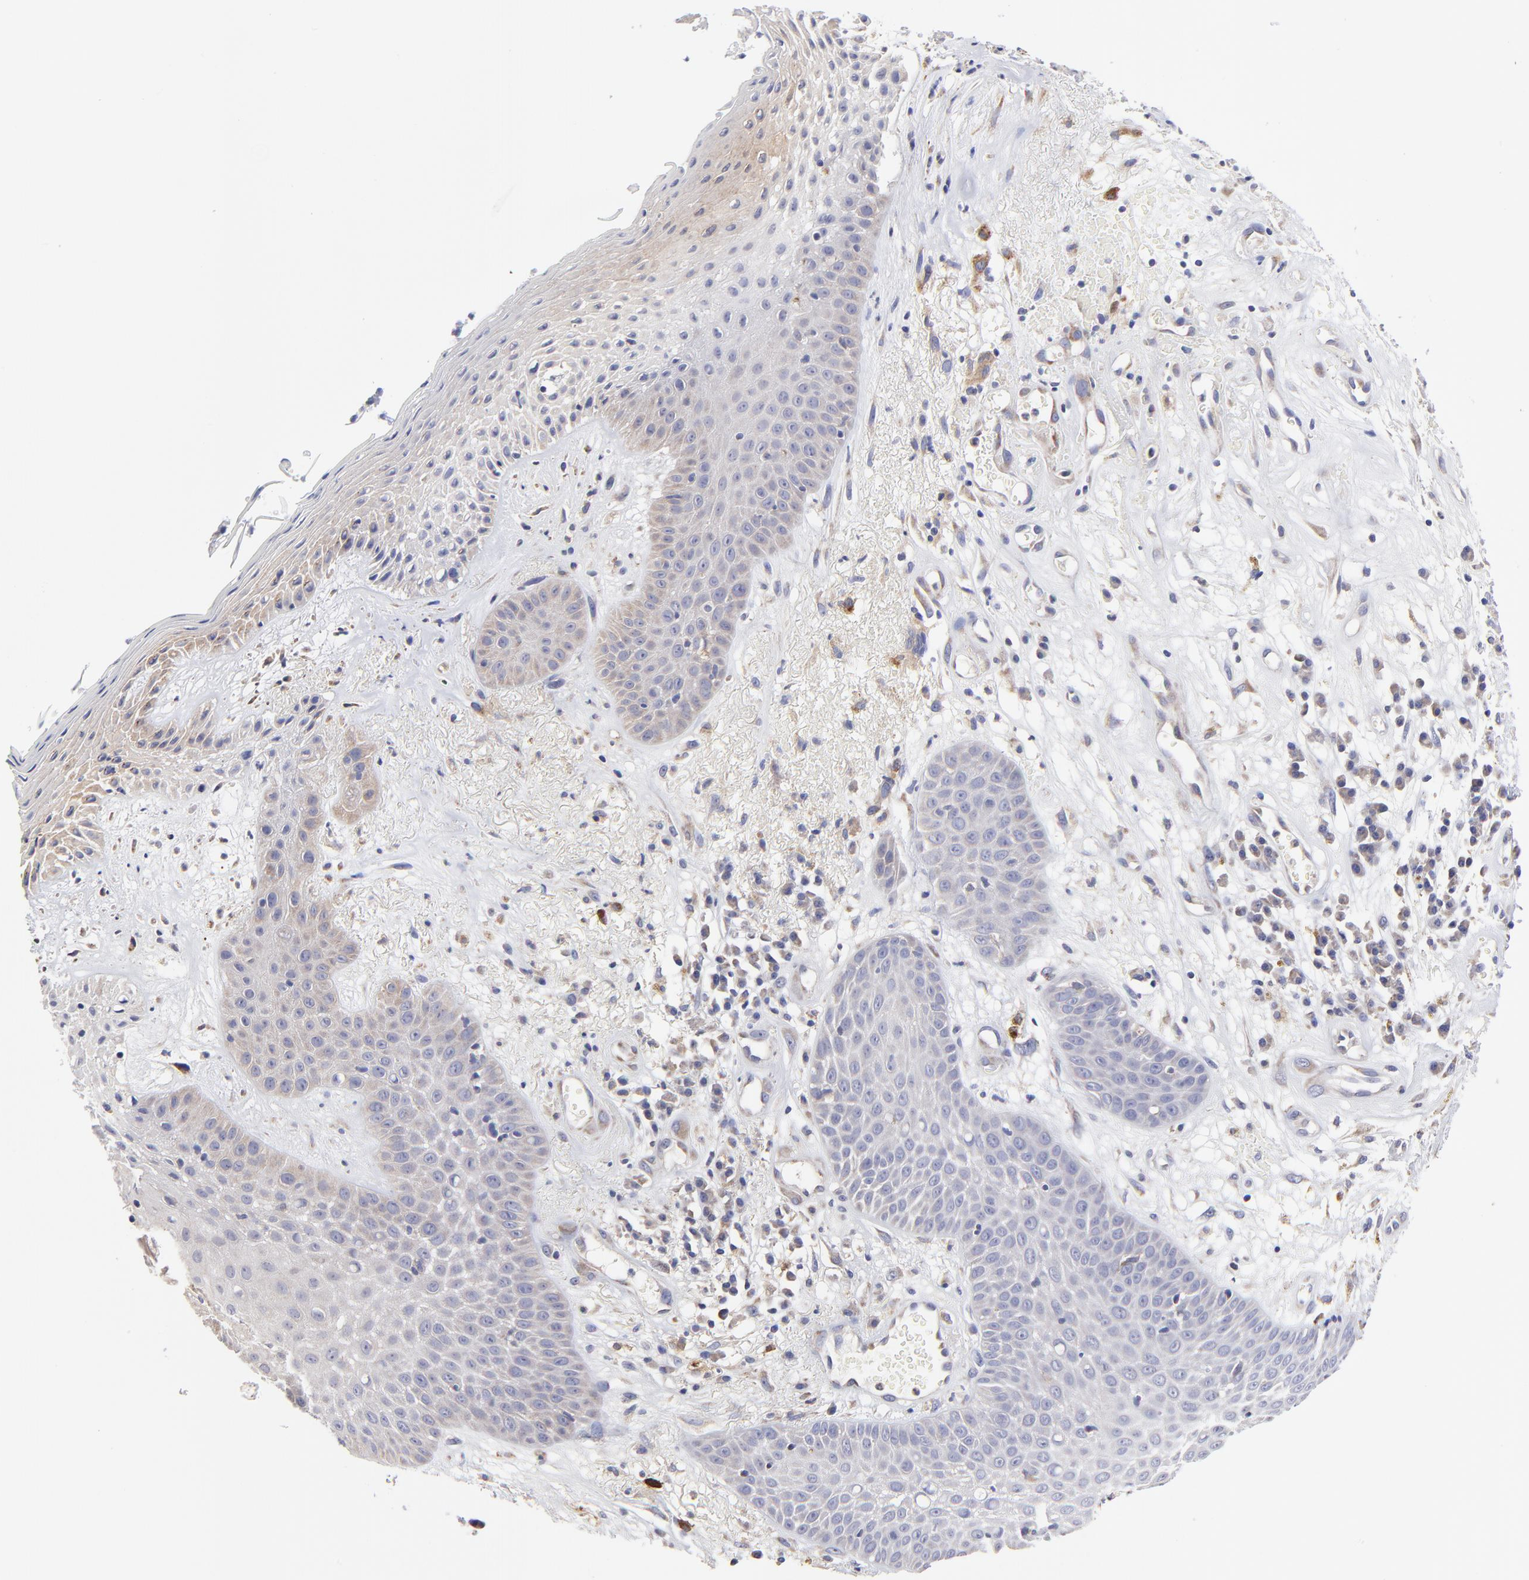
{"staining": {"intensity": "weak", "quantity": "<25%", "location": "cytoplasmic/membranous"}, "tissue": "skin cancer", "cell_type": "Tumor cells", "image_type": "cancer", "snomed": [{"axis": "morphology", "description": "Squamous cell carcinoma, NOS"}, {"axis": "topography", "description": "Skin"}], "caption": "A micrograph of skin cancer (squamous cell carcinoma) stained for a protein shows no brown staining in tumor cells. The staining was performed using DAB (3,3'-diaminobenzidine) to visualize the protein expression in brown, while the nuclei were stained in blue with hematoxylin (Magnification: 20x).", "gene": "GCSAM", "patient": {"sex": "male", "age": 65}}